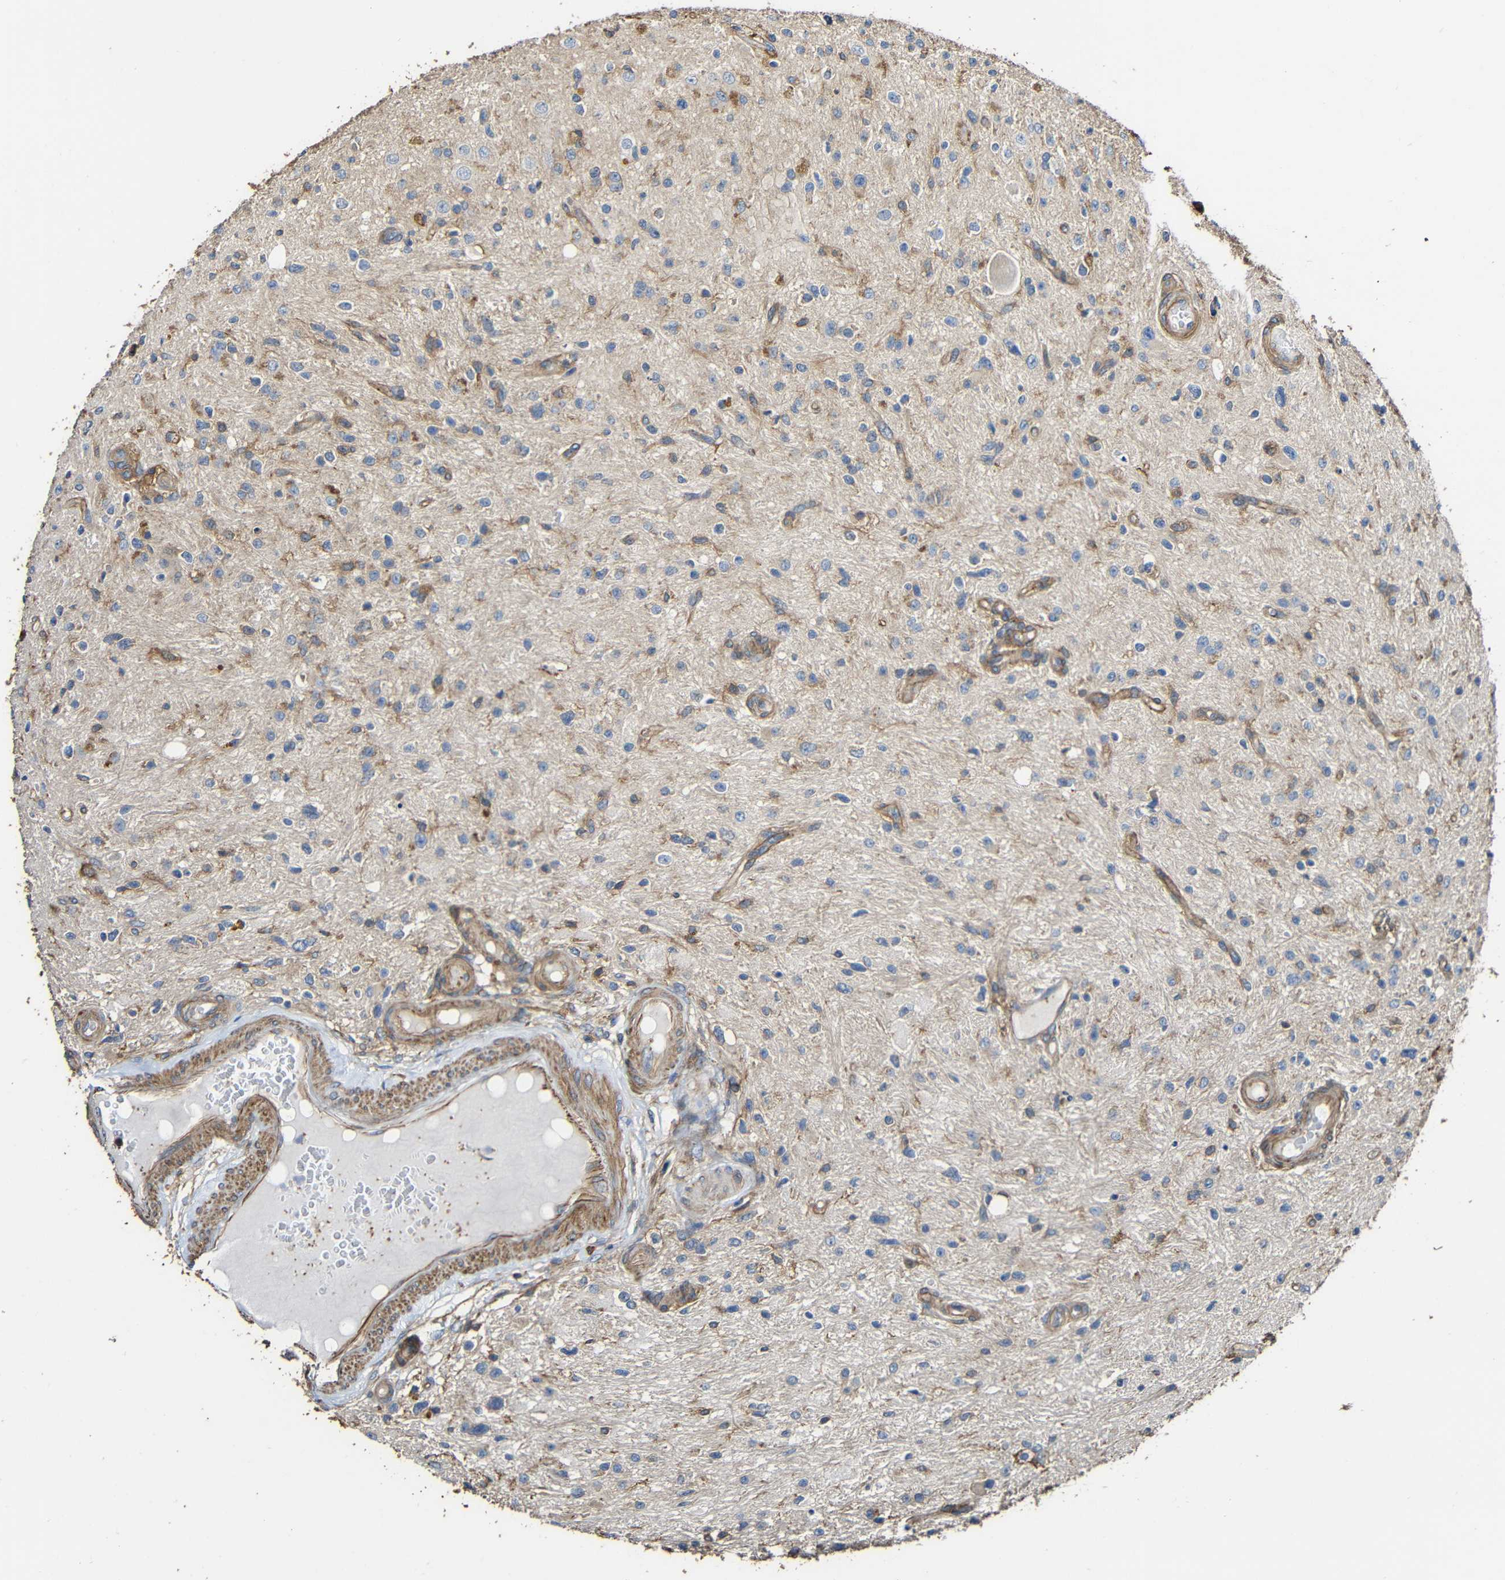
{"staining": {"intensity": "moderate", "quantity": "25%-75%", "location": "cytoplasmic/membranous"}, "tissue": "glioma", "cell_type": "Tumor cells", "image_type": "cancer", "snomed": [{"axis": "morphology", "description": "Glioma, malignant, High grade"}, {"axis": "topography", "description": "Brain"}], "caption": "This image shows immunohistochemistry (IHC) staining of malignant glioma (high-grade), with medium moderate cytoplasmic/membranous staining in approximately 25%-75% of tumor cells.", "gene": "RHOT2", "patient": {"sex": "male", "age": 33}}